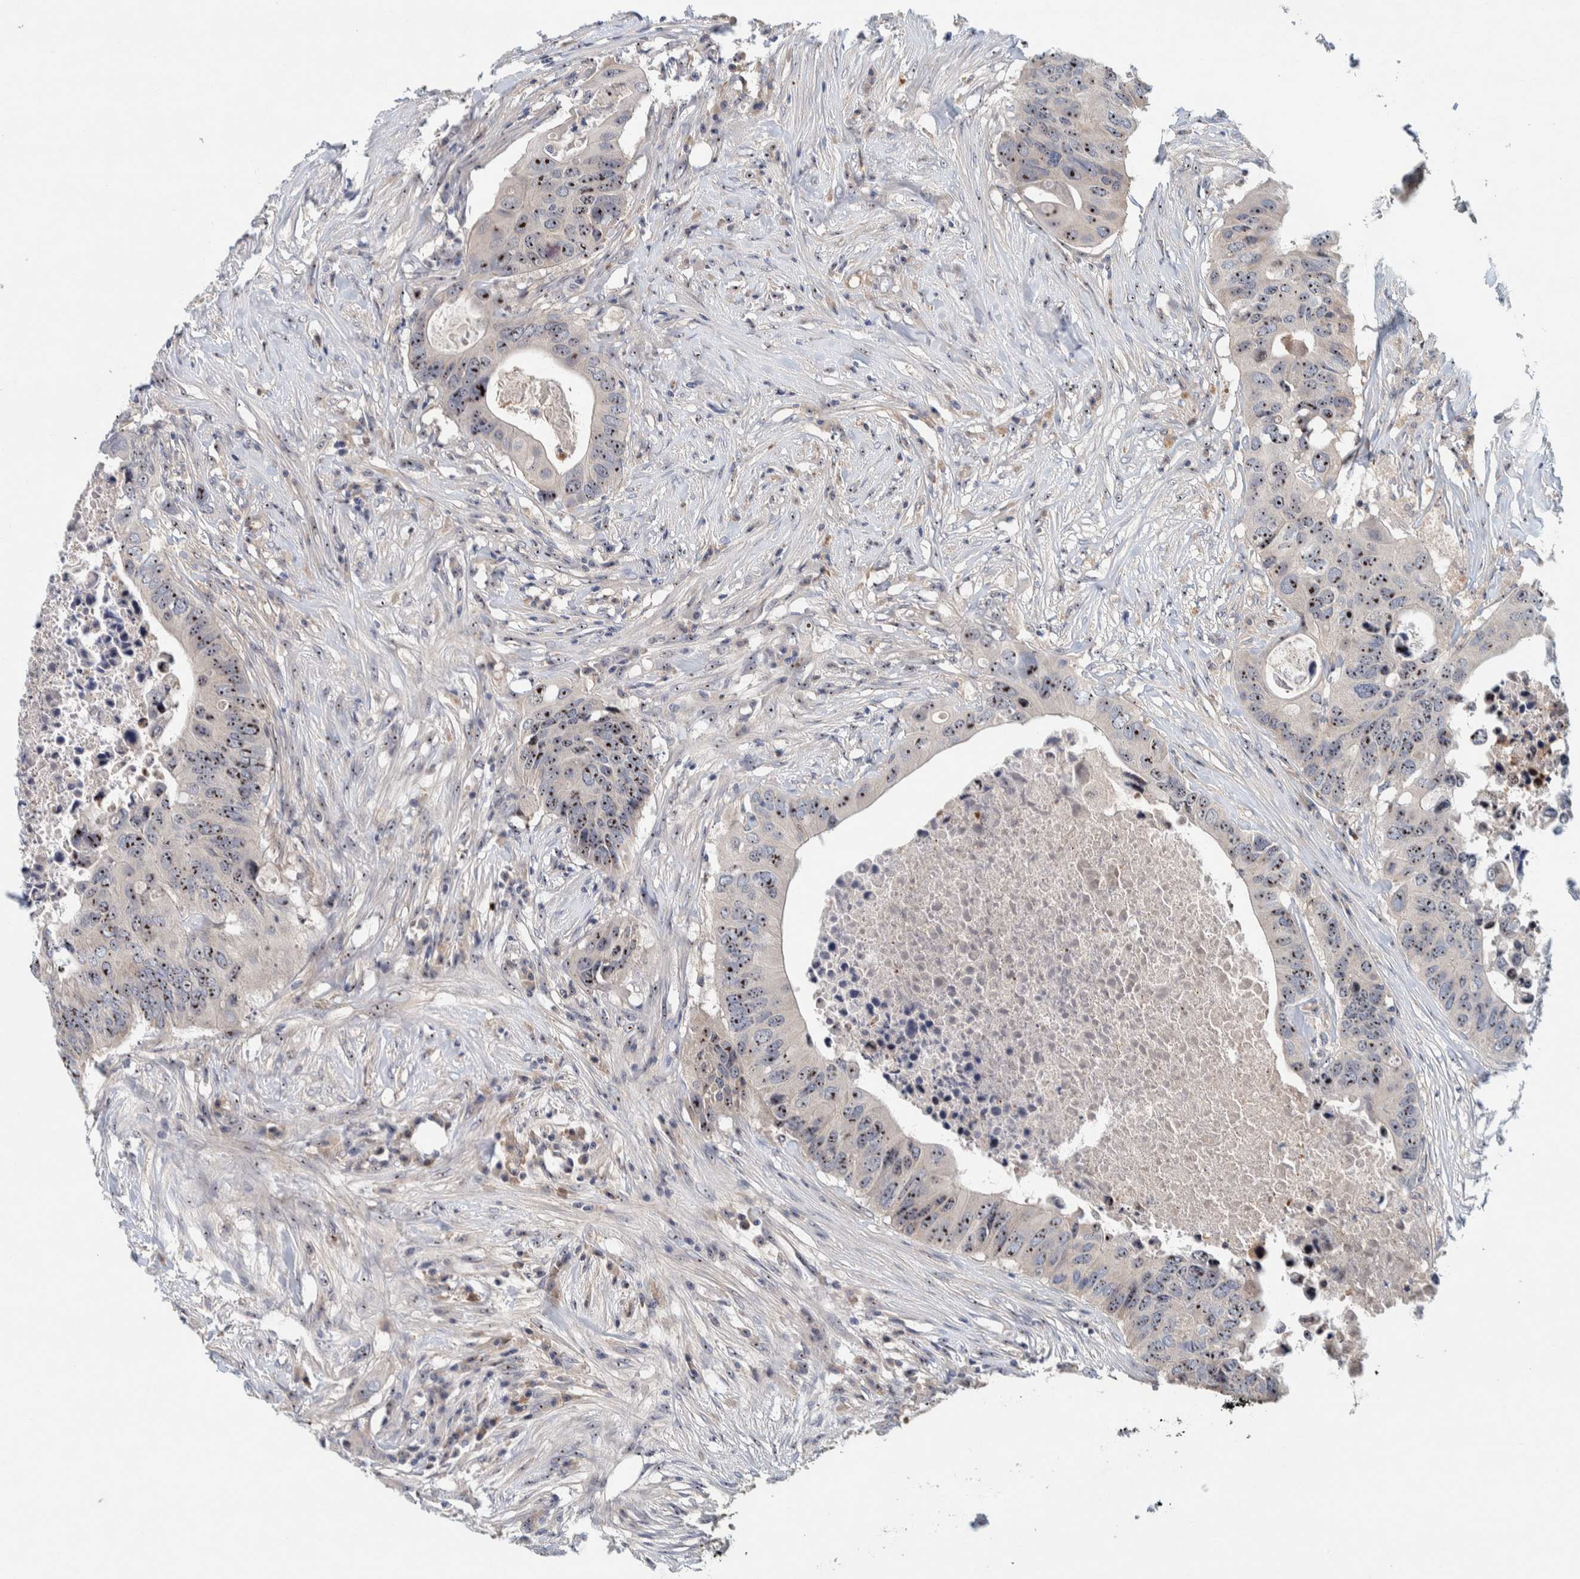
{"staining": {"intensity": "strong", "quantity": ">75%", "location": "nuclear"}, "tissue": "colorectal cancer", "cell_type": "Tumor cells", "image_type": "cancer", "snomed": [{"axis": "morphology", "description": "Adenocarcinoma, NOS"}, {"axis": "topography", "description": "Colon"}], "caption": "Strong nuclear staining for a protein is appreciated in about >75% of tumor cells of colorectal cancer using immunohistochemistry.", "gene": "NOL11", "patient": {"sex": "male", "age": 71}}